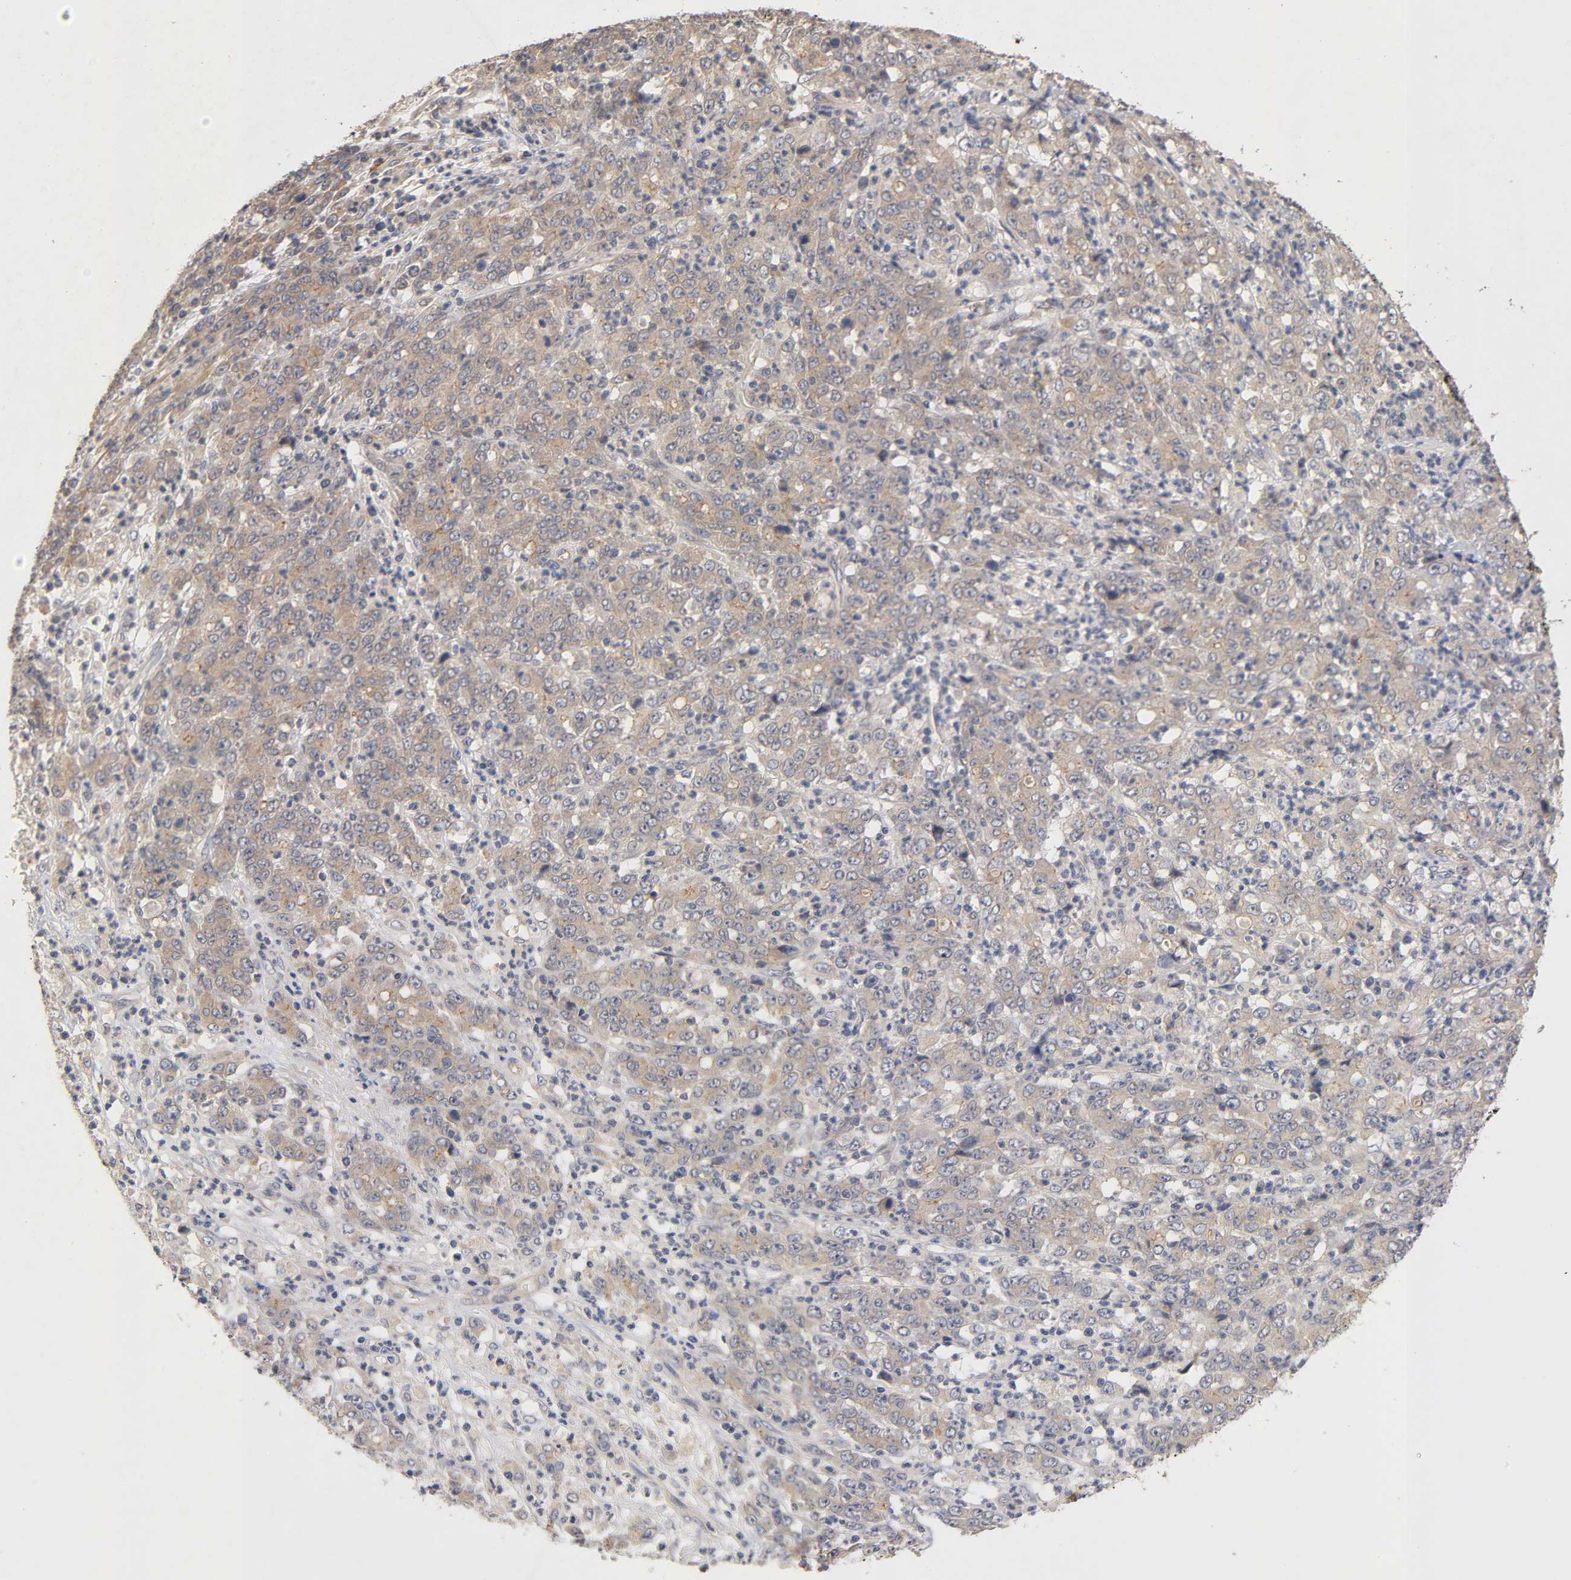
{"staining": {"intensity": "moderate", "quantity": ">75%", "location": "cytoplasmic/membranous"}, "tissue": "stomach cancer", "cell_type": "Tumor cells", "image_type": "cancer", "snomed": [{"axis": "morphology", "description": "Adenocarcinoma, NOS"}, {"axis": "topography", "description": "Stomach, lower"}], "caption": "Human stomach adenocarcinoma stained for a protein (brown) demonstrates moderate cytoplasmic/membranous positive staining in about >75% of tumor cells.", "gene": "PDZD11", "patient": {"sex": "female", "age": 71}}